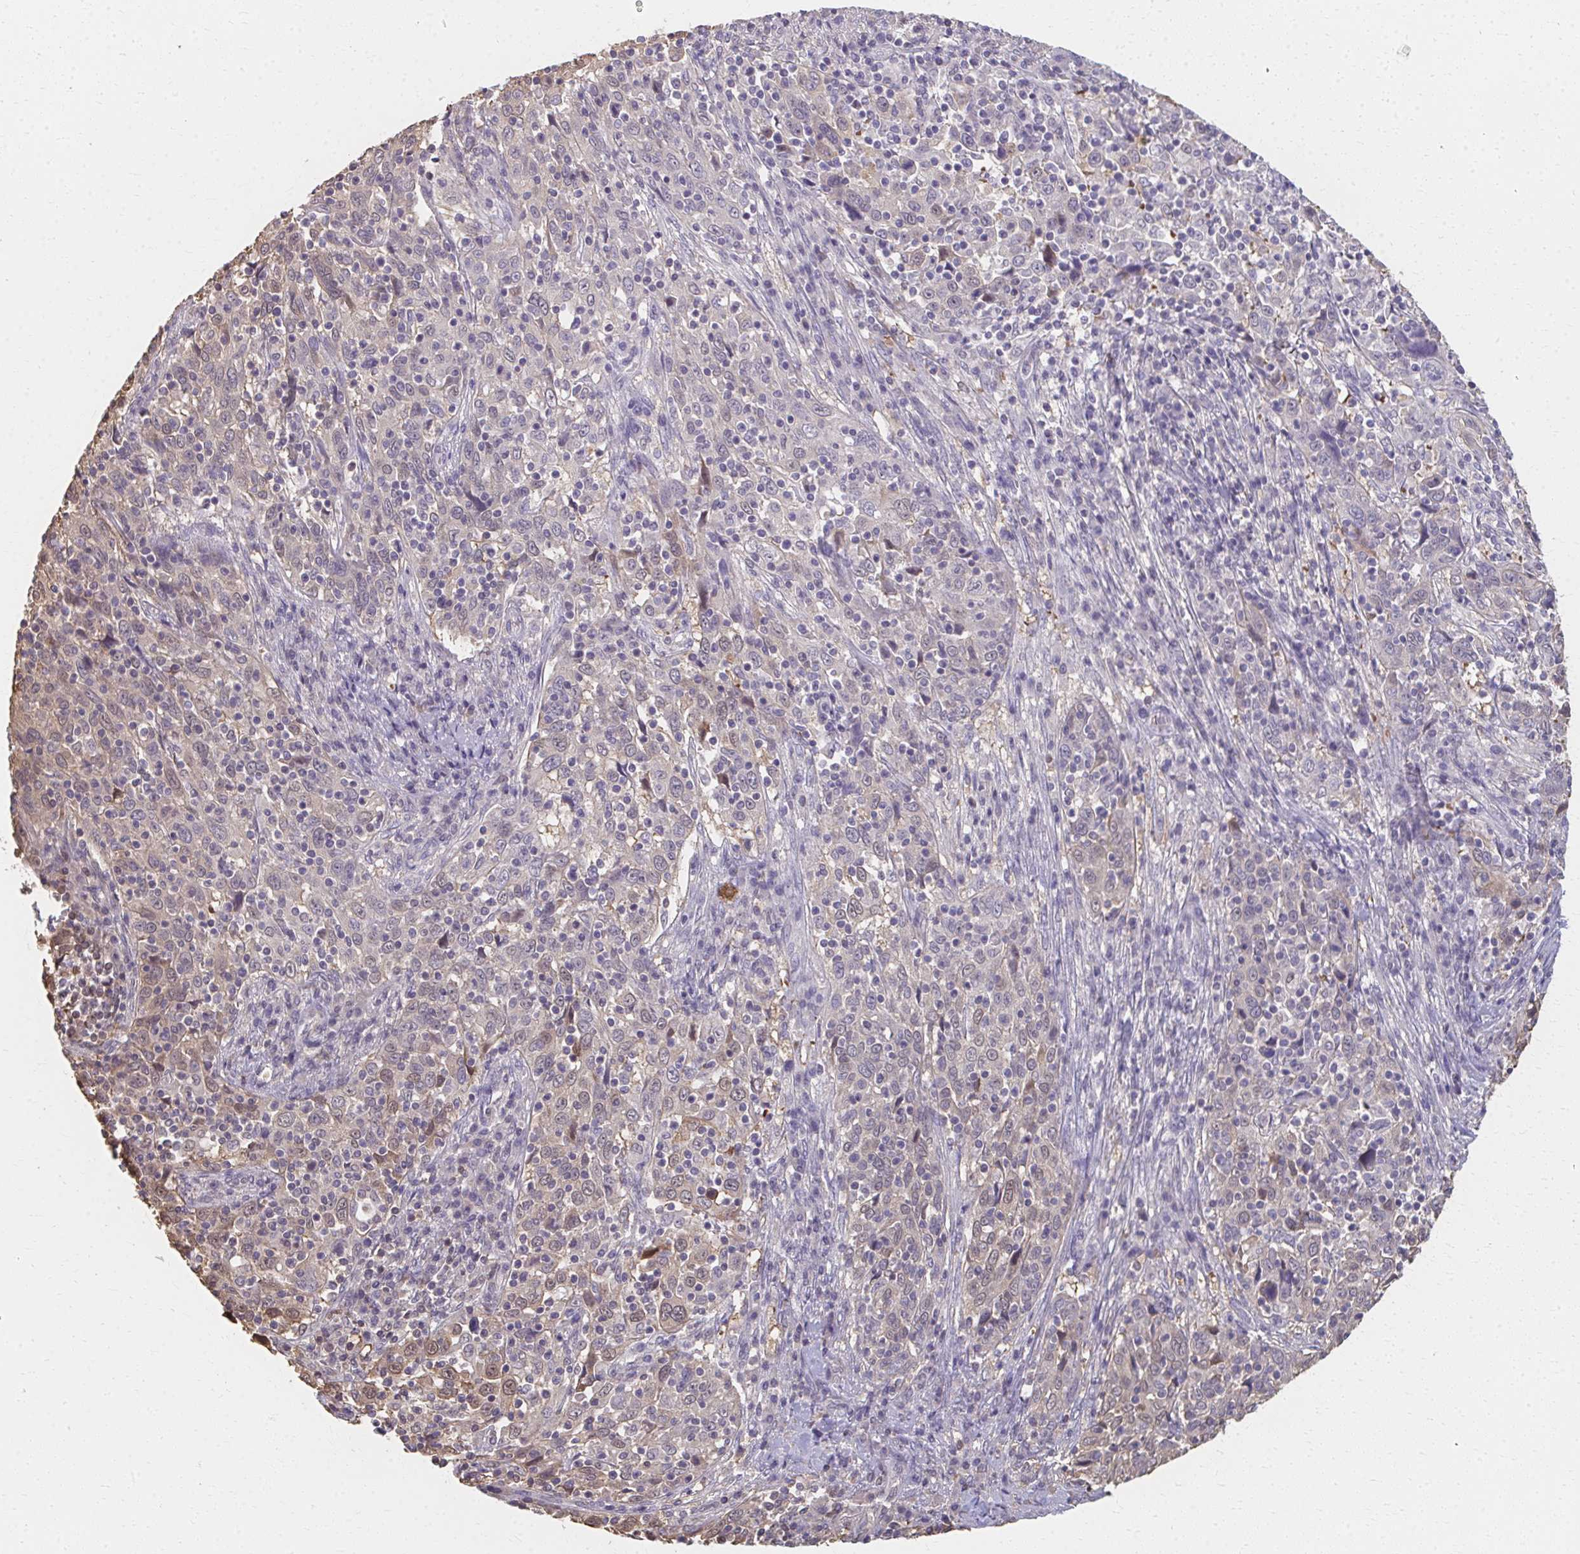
{"staining": {"intensity": "weak", "quantity": "<25%", "location": "nuclear"}, "tissue": "cervical cancer", "cell_type": "Tumor cells", "image_type": "cancer", "snomed": [{"axis": "morphology", "description": "Squamous cell carcinoma, NOS"}, {"axis": "topography", "description": "Cervix"}], "caption": "A photomicrograph of human squamous cell carcinoma (cervical) is negative for staining in tumor cells.", "gene": "RABGAP1L", "patient": {"sex": "female", "age": 46}}